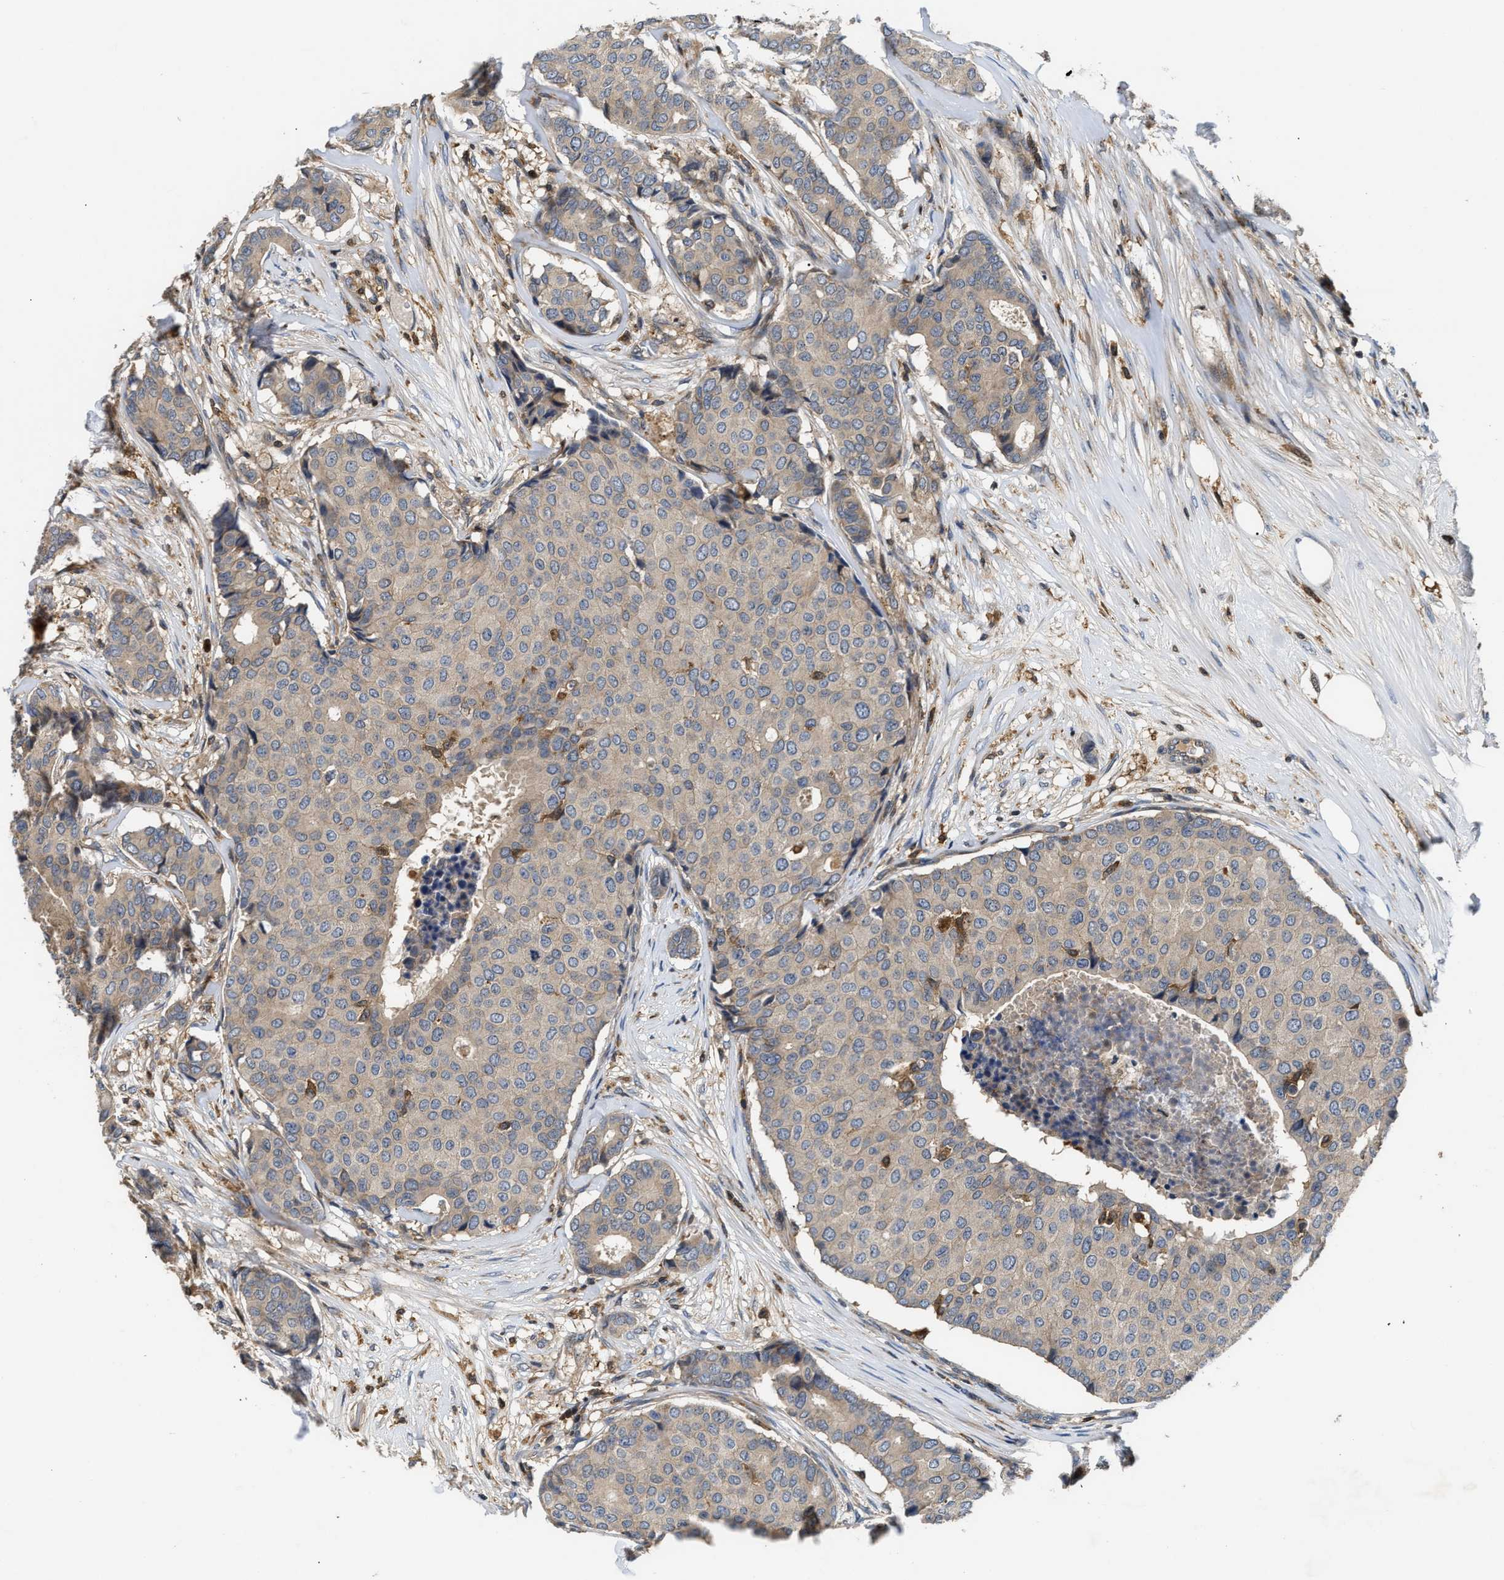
{"staining": {"intensity": "weak", "quantity": "25%-75%", "location": "cytoplasmic/membranous"}, "tissue": "breast cancer", "cell_type": "Tumor cells", "image_type": "cancer", "snomed": [{"axis": "morphology", "description": "Duct carcinoma"}, {"axis": "topography", "description": "Breast"}], "caption": "The image demonstrates staining of intraductal carcinoma (breast), revealing weak cytoplasmic/membranous protein staining (brown color) within tumor cells.", "gene": "OSTF1", "patient": {"sex": "female", "age": 75}}